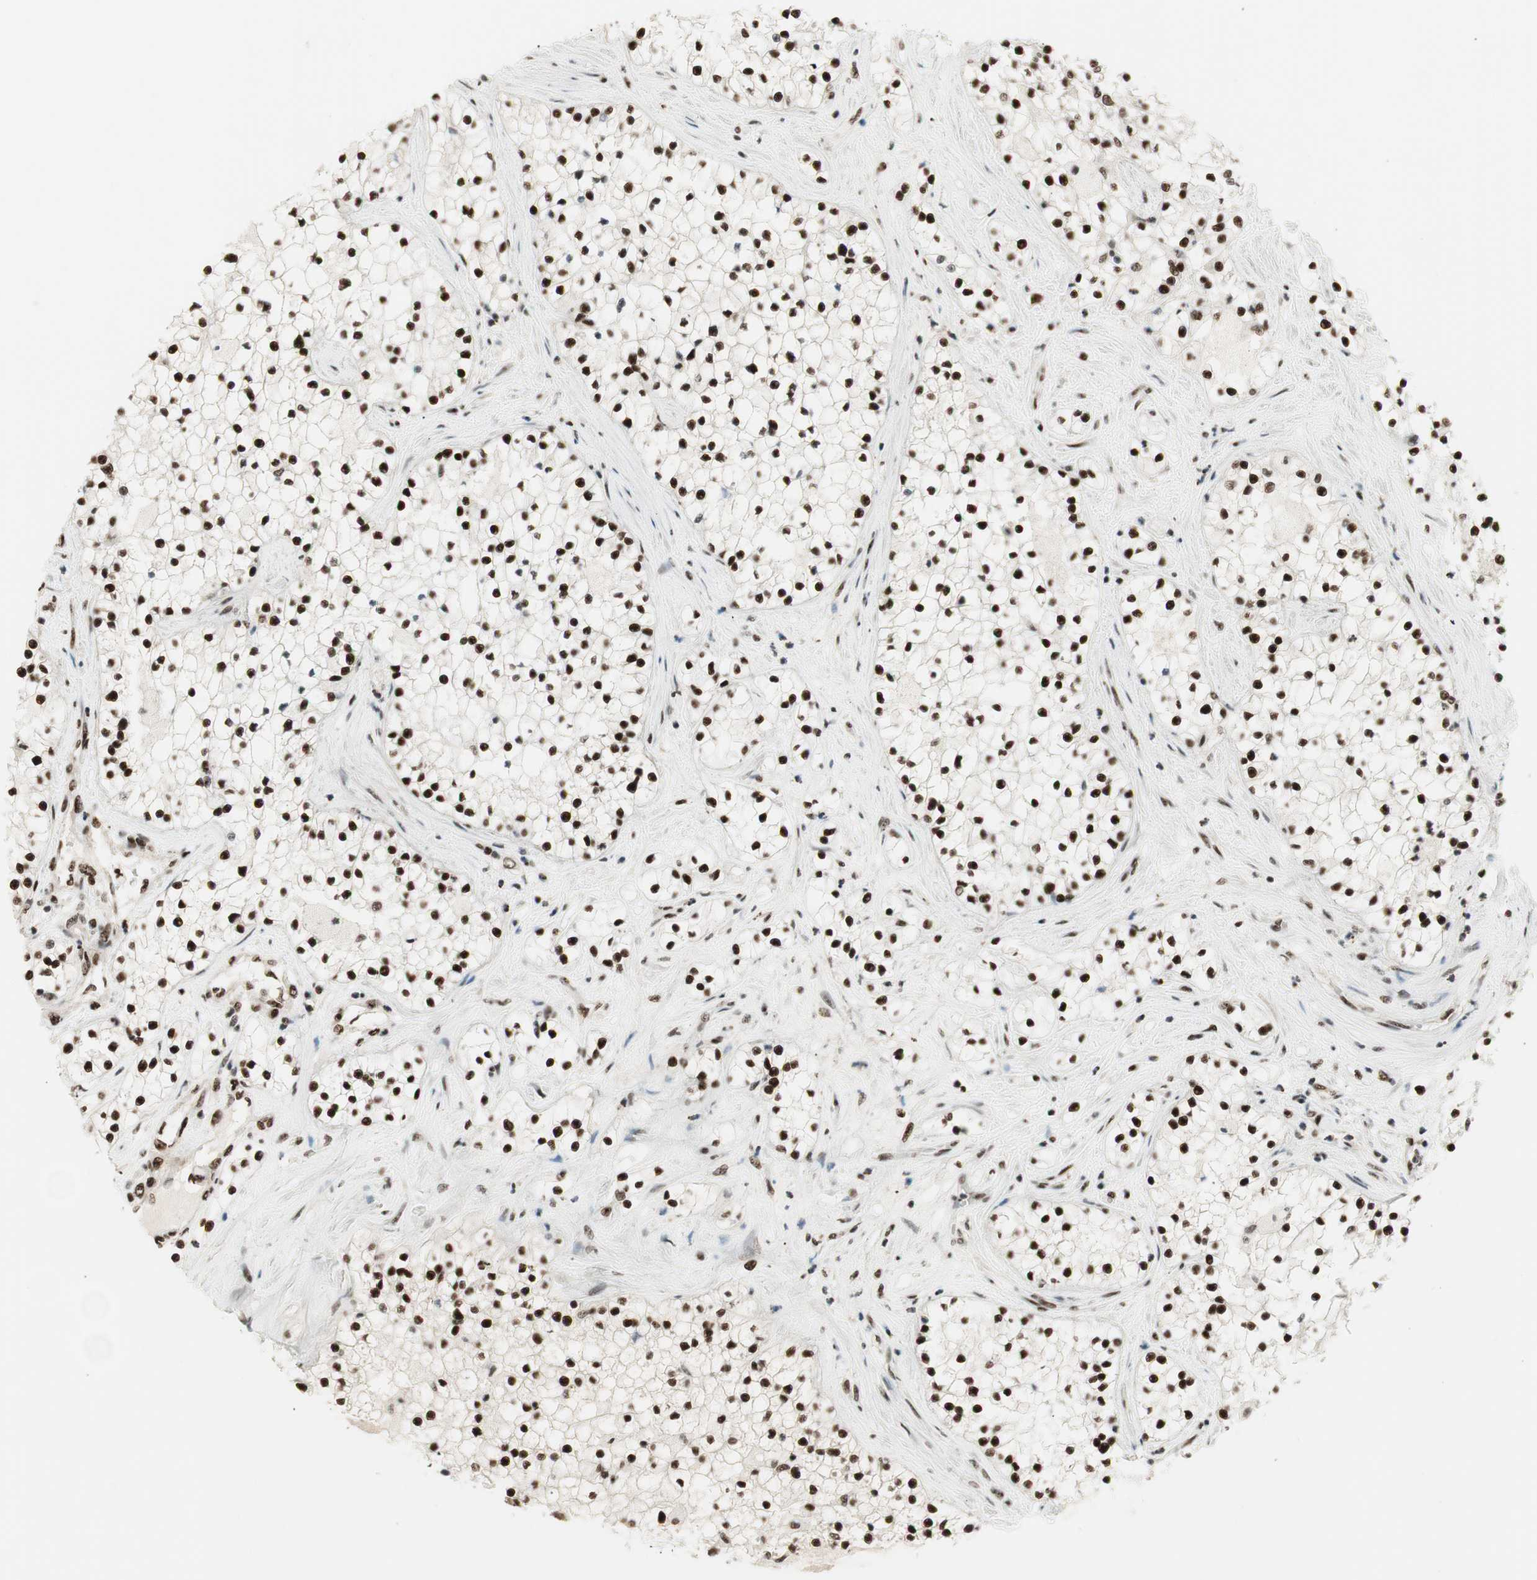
{"staining": {"intensity": "strong", "quantity": ">75%", "location": "nuclear"}, "tissue": "renal cancer", "cell_type": "Tumor cells", "image_type": "cancer", "snomed": [{"axis": "morphology", "description": "Adenocarcinoma, NOS"}, {"axis": "topography", "description": "Kidney"}], "caption": "An immunohistochemistry (IHC) histopathology image of neoplastic tissue is shown. Protein staining in brown labels strong nuclear positivity in adenocarcinoma (renal) within tumor cells.", "gene": "HEXIM1", "patient": {"sex": "male", "age": 68}}